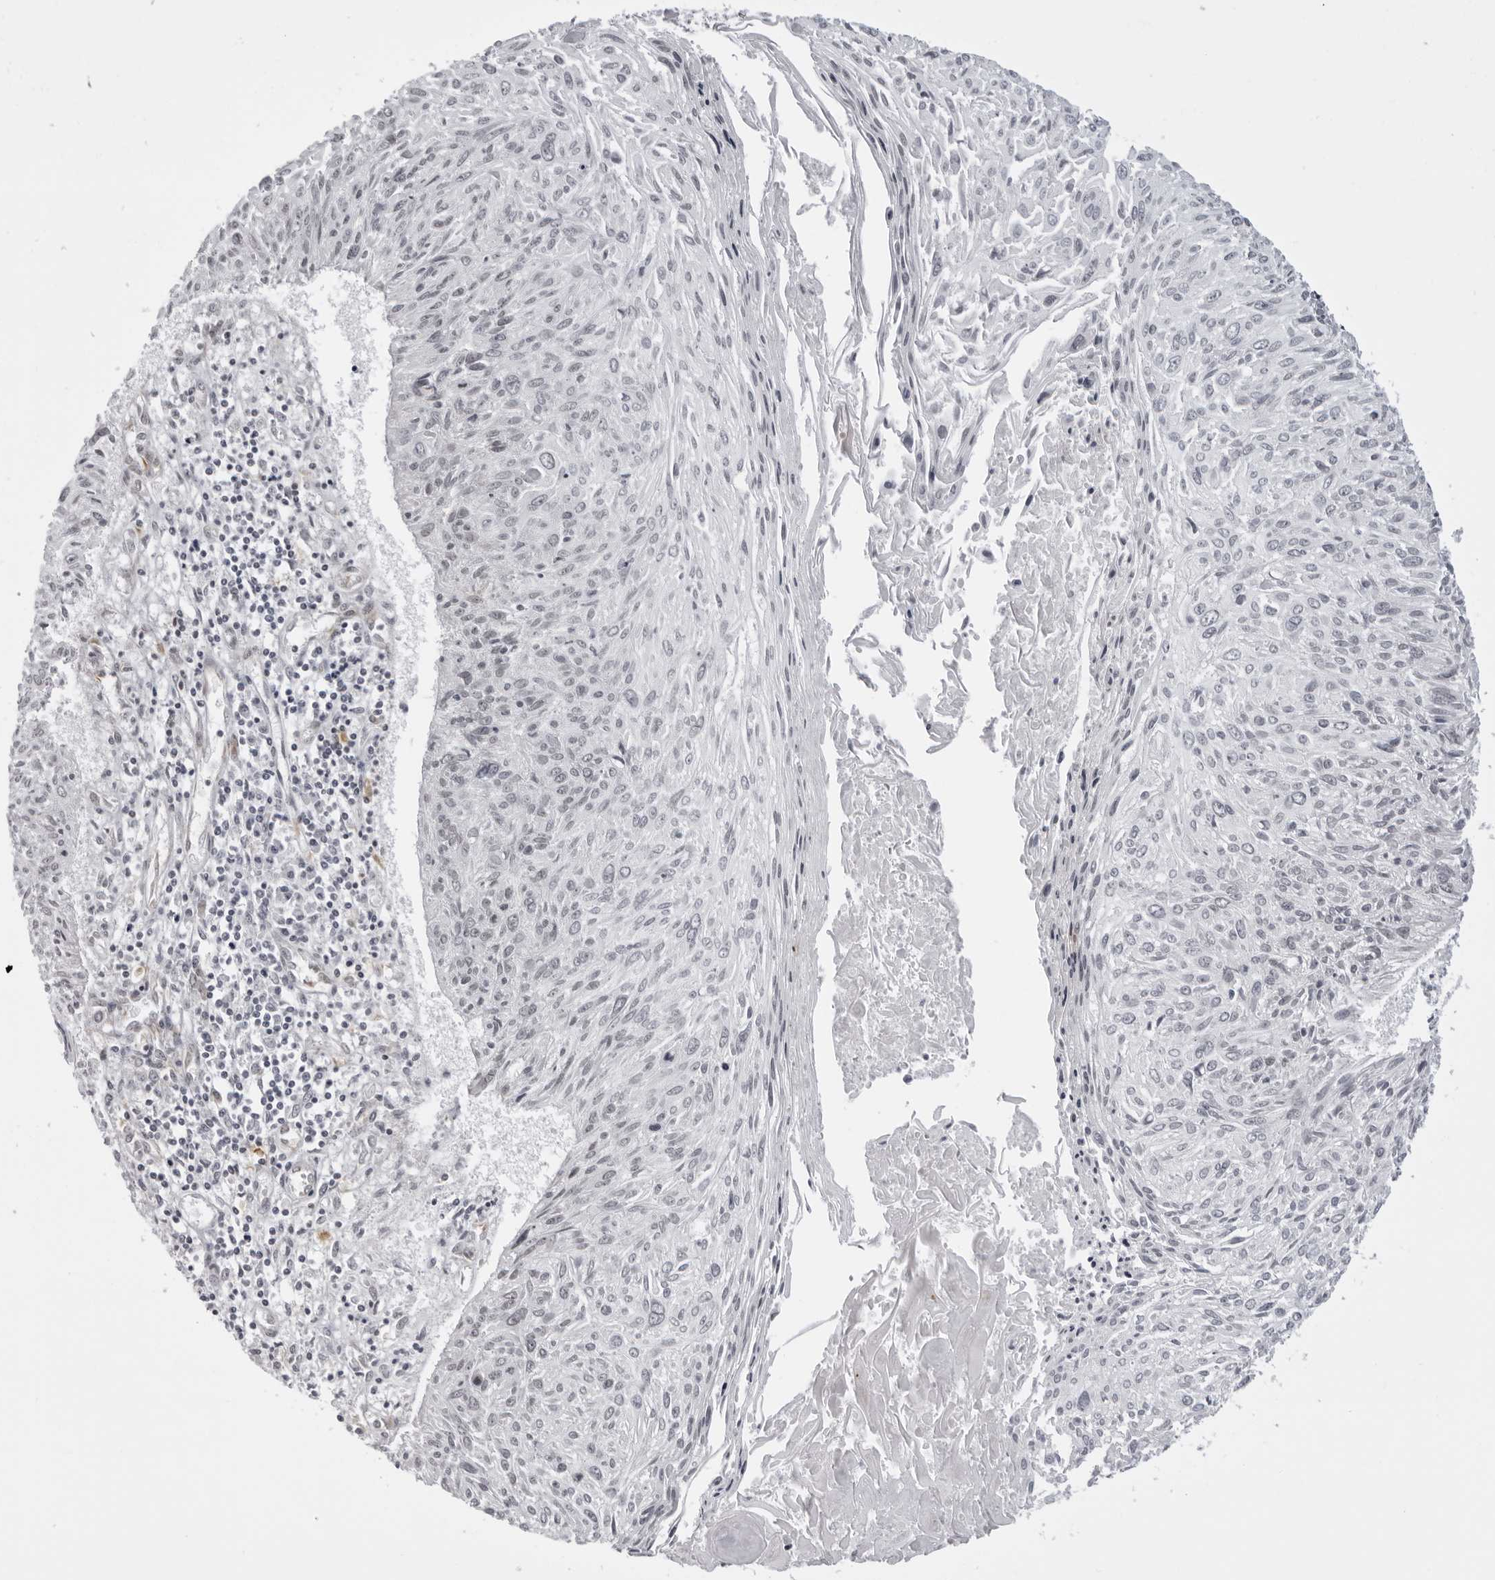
{"staining": {"intensity": "negative", "quantity": "none", "location": "none"}, "tissue": "cervical cancer", "cell_type": "Tumor cells", "image_type": "cancer", "snomed": [{"axis": "morphology", "description": "Squamous cell carcinoma, NOS"}, {"axis": "topography", "description": "Cervix"}], "caption": "High power microscopy photomicrograph of an IHC micrograph of cervical cancer, revealing no significant positivity in tumor cells. (DAB IHC visualized using brightfield microscopy, high magnification).", "gene": "GCSAML", "patient": {"sex": "female", "age": 51}}